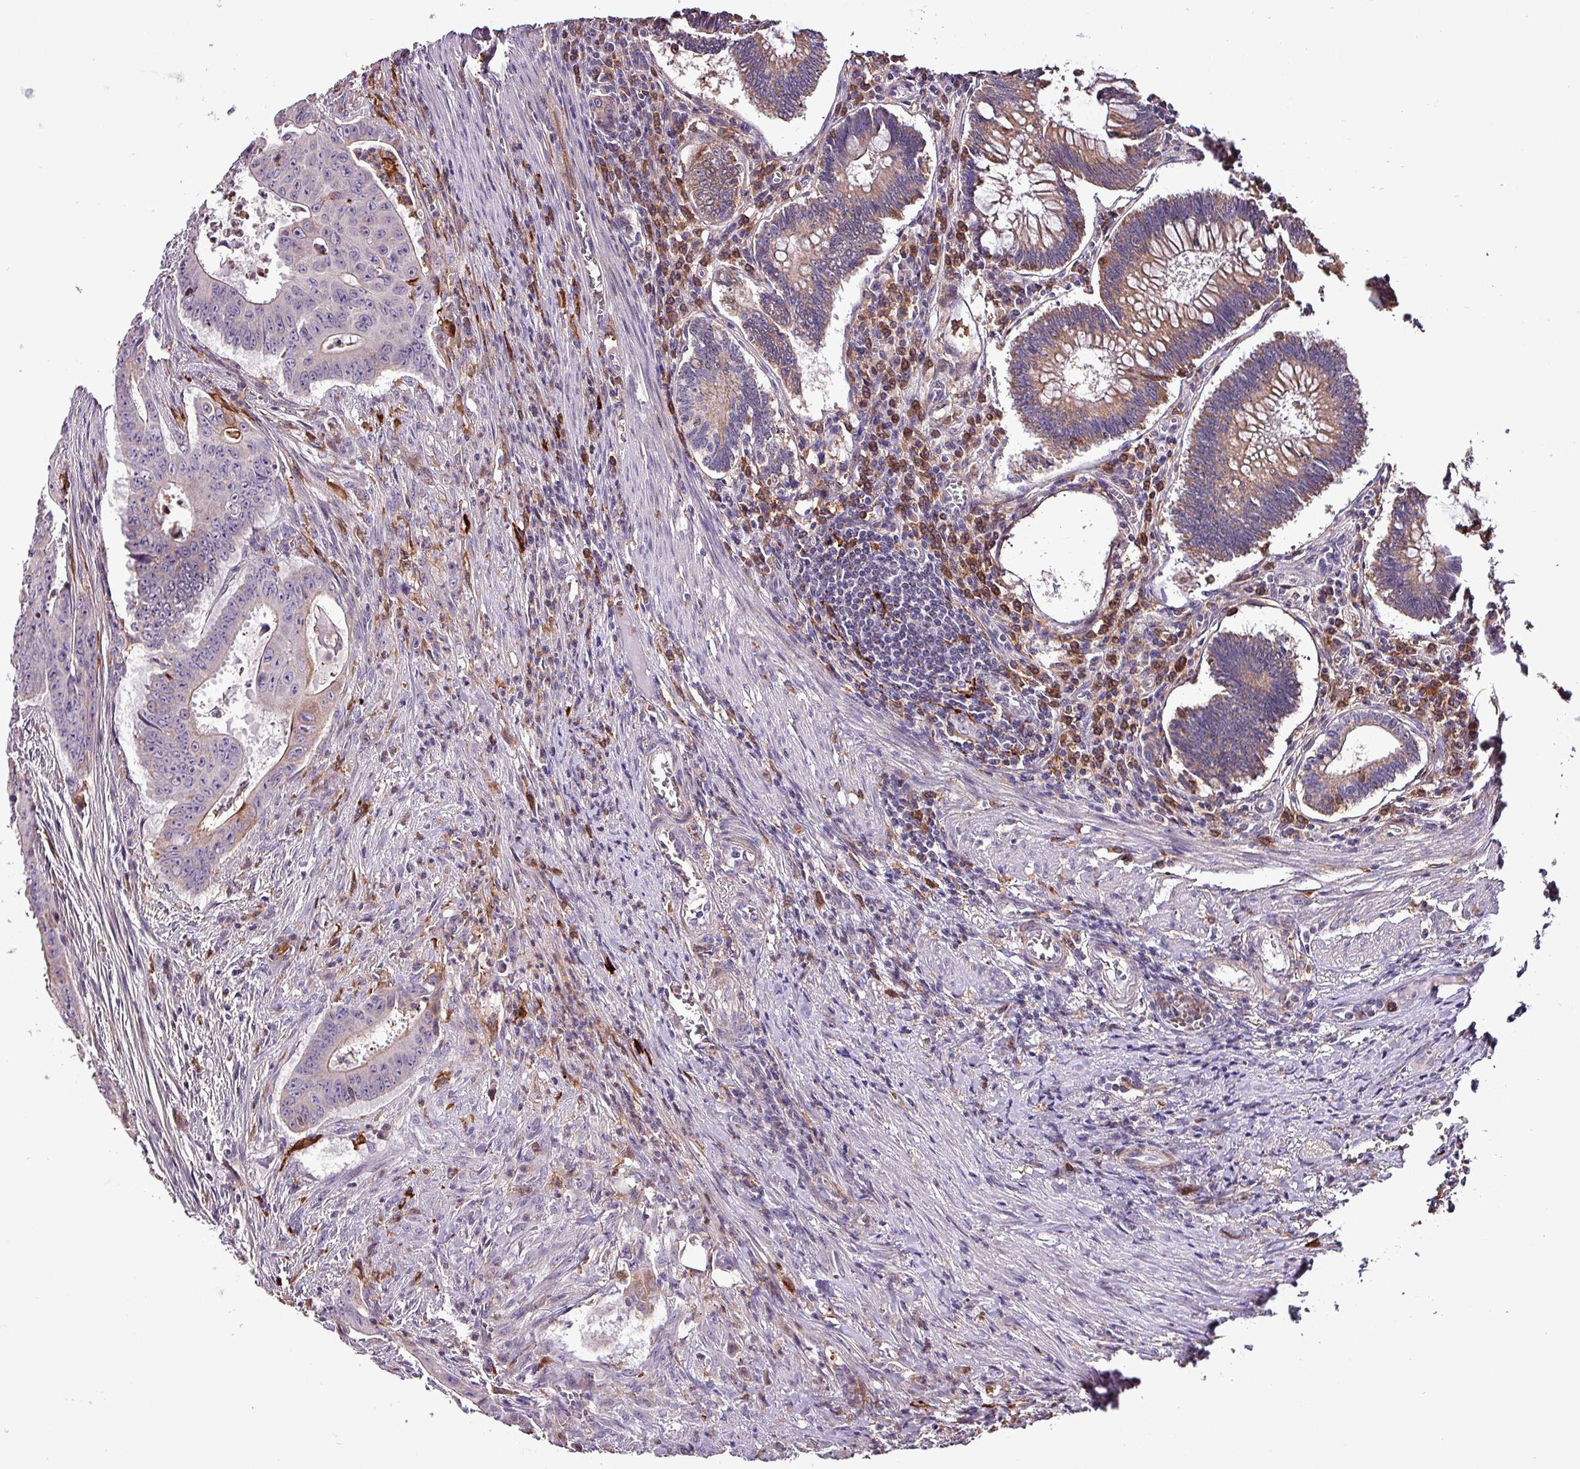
{"staining": {"intensity": "negative", "quantity": "none", "location": "none"}, "tissue": "colorectal cancer", "cell_type": "Tumor cells", "image_type": "cancer", "snomed": [{"axis": "morphology", "description": "Adenocarcinoma, NOS"}, {"axis": "topography", "description": "Rectum"}], "caption": "Colorectal cancer stained for a protein using immunohistochemistry shows no staining tumor cells.", "gene": "SCIN", "patient": {"sex": "female", "age": 75}}